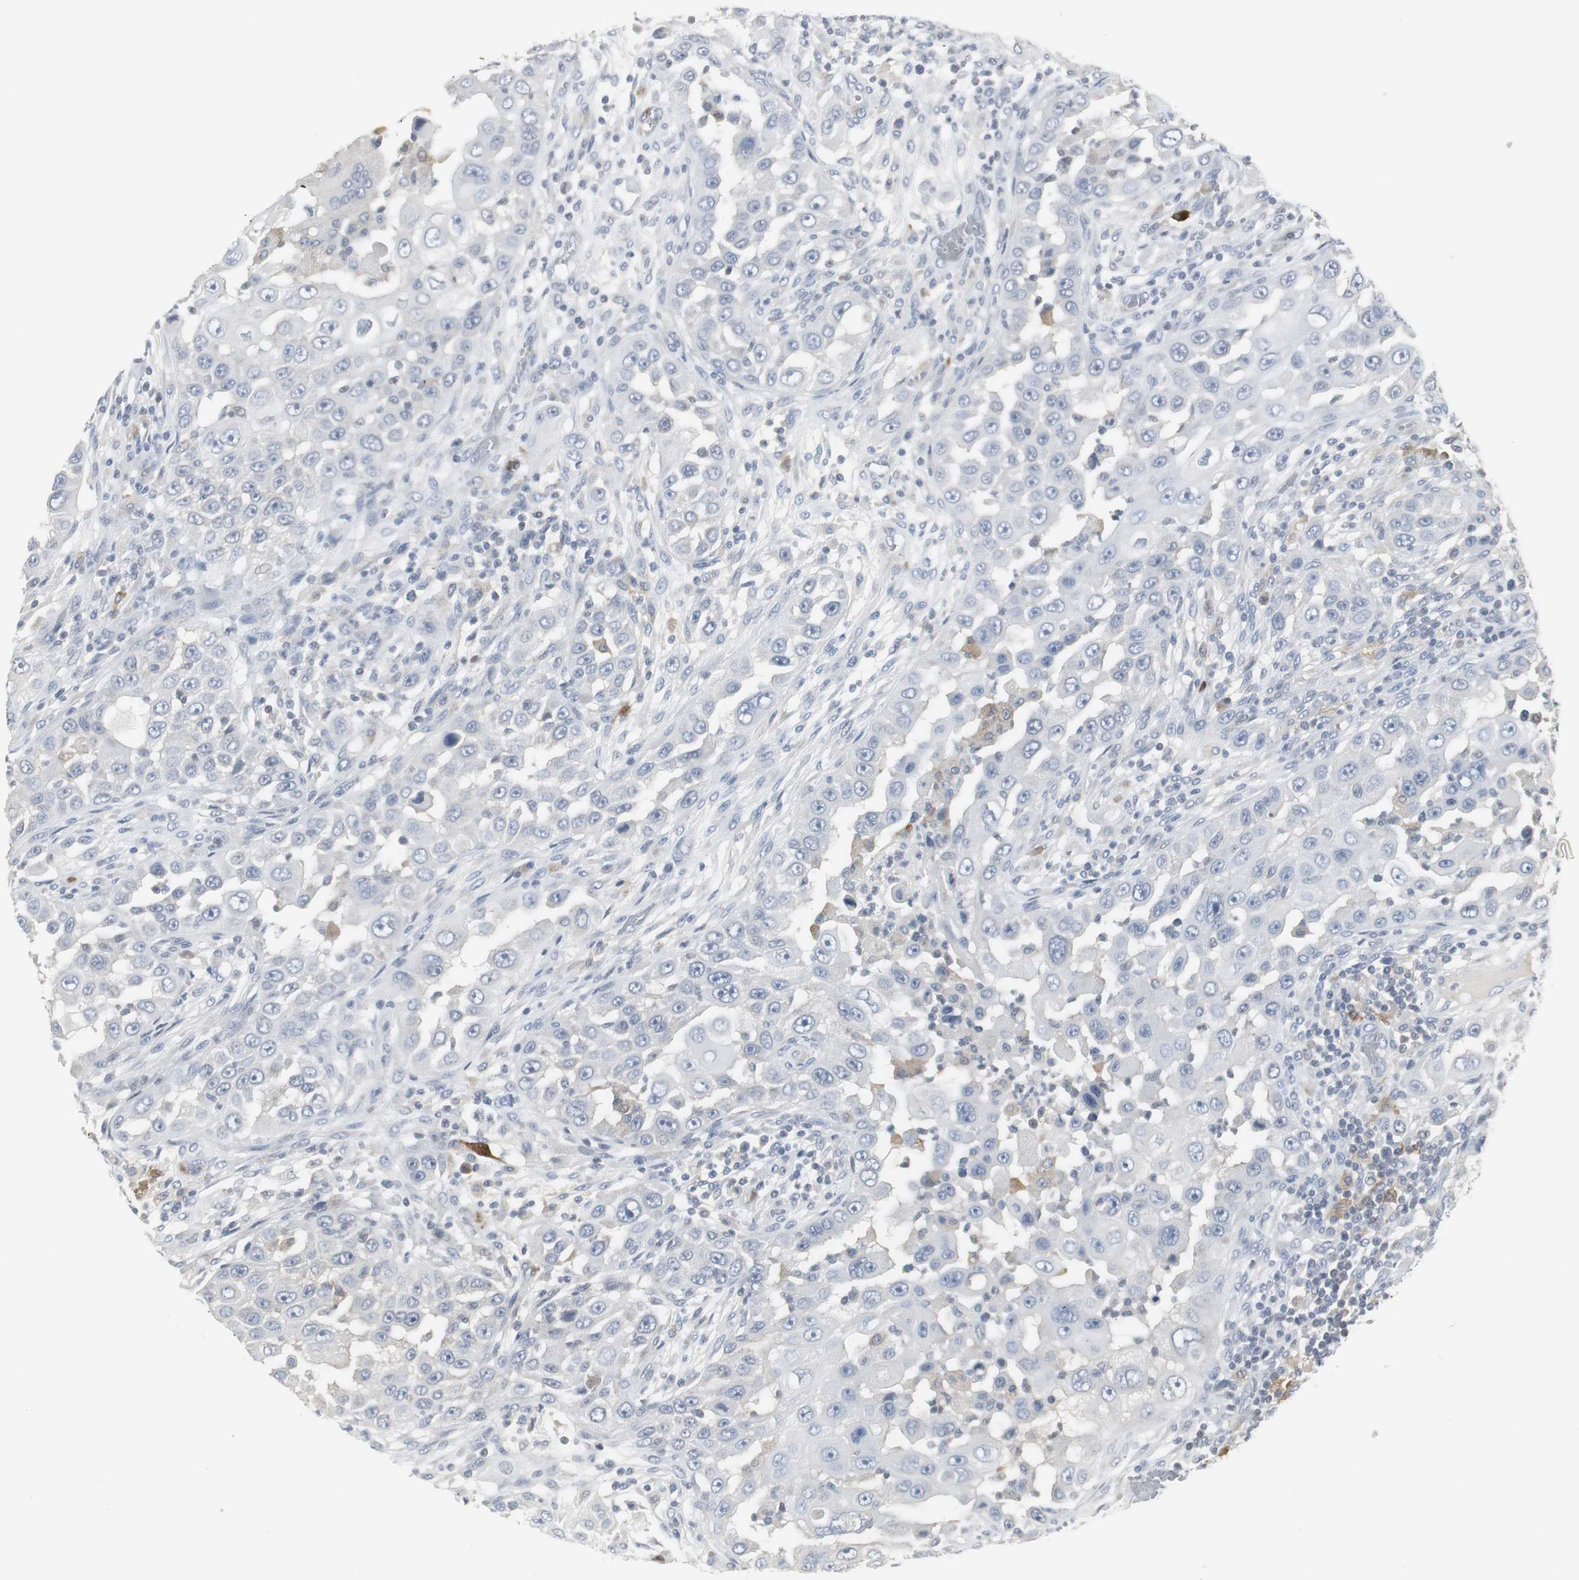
{"staining": {"intensity": "negative", "quantity": "none", "location": "none"}, "tissue": "head and neck cancer", "cell_type": "Tumor cells", "image_type": "cancer", "snomed": [{"axis": "morphology", "description": "Carcinoma, NOS"}, {"axis": "topography", "description": "Head-Neck"}], "caption": "High power microscopy image of an immunohistochemistry (IHC) image of head and neck cancer, revealing no significant positivity in tumor cells.", "gene": "PI15", "patient": {"sex": "male", "age": 87}}